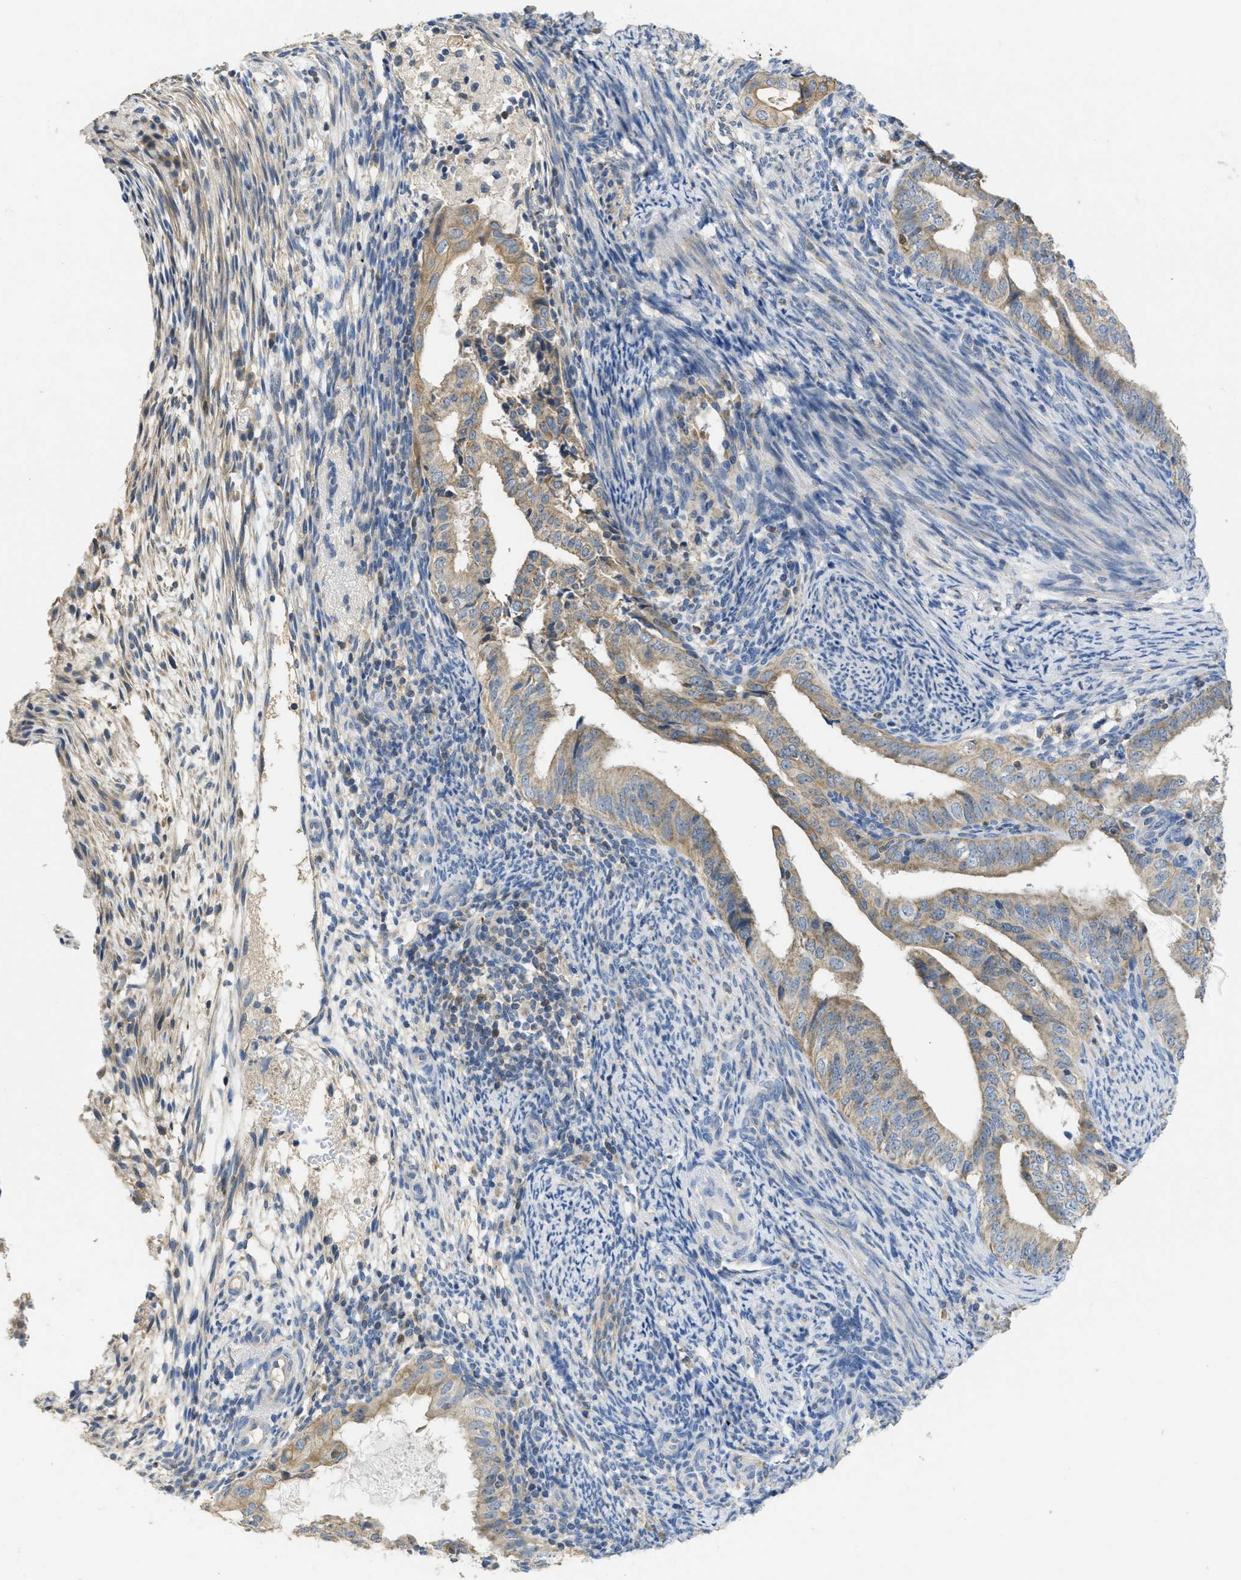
{"staining": {"intensity": "moderate", "quantity": ">75%", "location": "cytoplasmic/membranous"}, "tissue": "endometrial cancer", "cell_type": "Tumor cells", "image_type": "cancer", "snomed": [{"axis": "morphology", "description": "Adenocarcinoma, NOS"}, {"axis": "topography", "description": "Endometrium"}], "caption": "Immunohistochemistry (IHC) of endometrial adenocarcinoma exhibits medium levels of moderate cytoplasmic/membranous positivity in about >75% of tumor cells.", "gene": "SFXN2", "patient": {"sex": "female", "age": 58}}